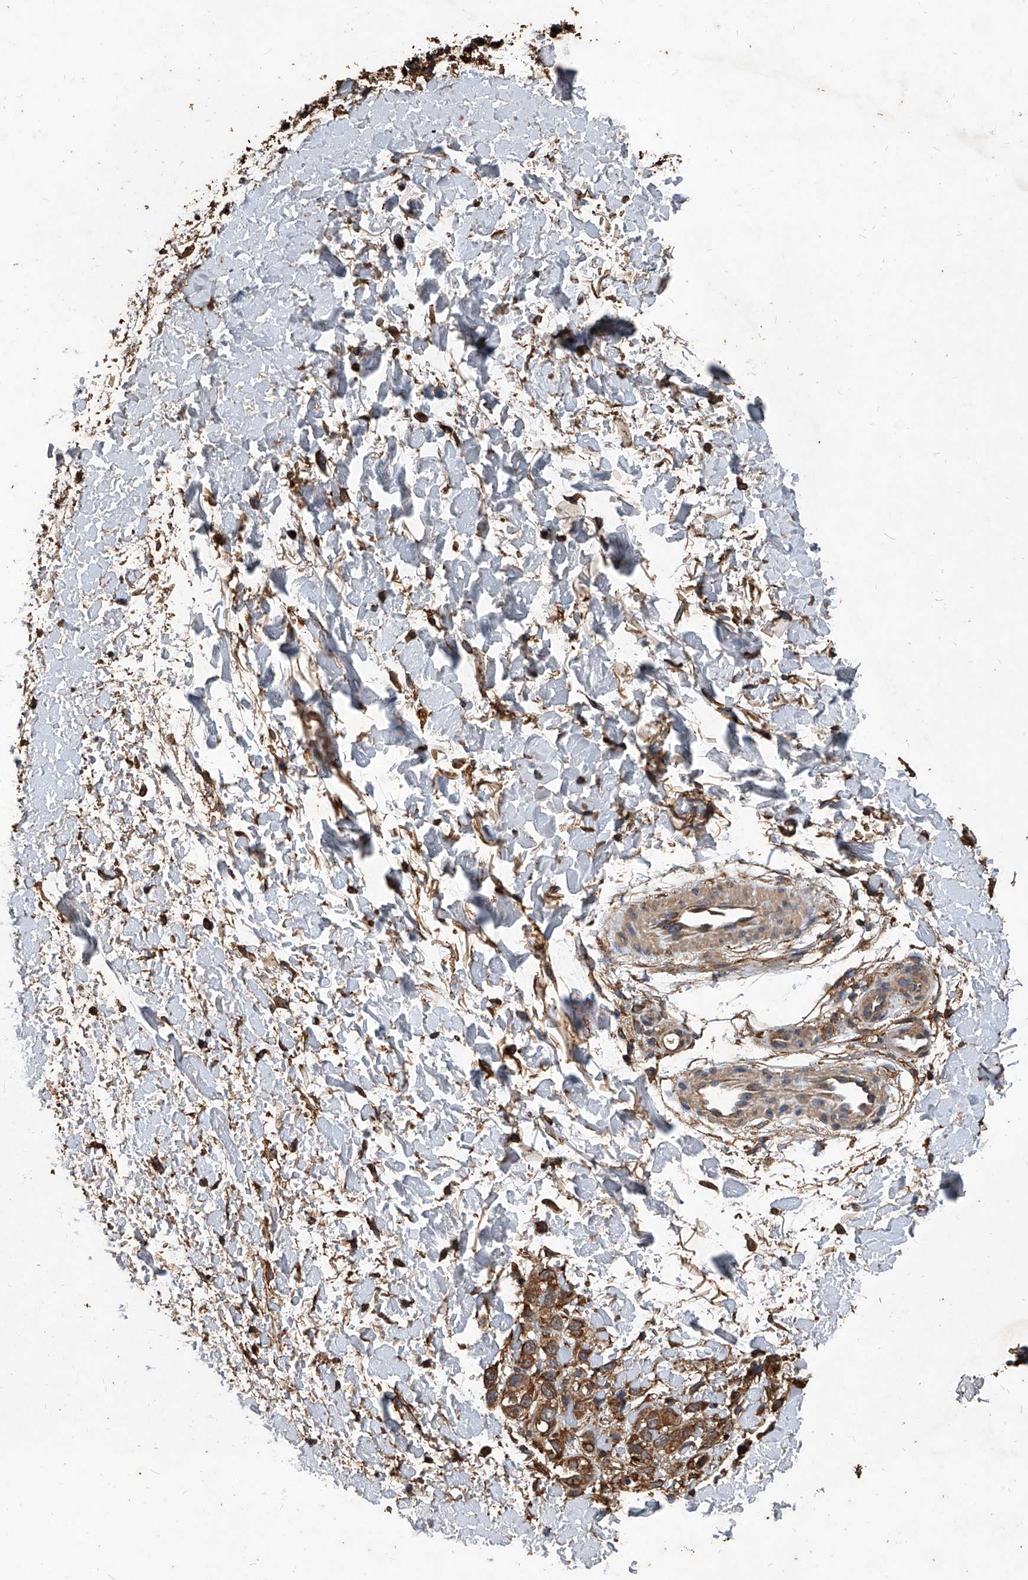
{"staining": {"intensity": "moderate", "quantity": ">75%", "location": "cytoplasmic/membranous"}, "tissue": "melanoma", "cell_type": "Tumor cells", "image_type": "cancer", "snomed": [{"axis": "morphology", "description": "Malignant melanoma, Metastatic site"}, {"axis": "topography", "description": "Skin"}], "caption": "Immunohistochemistry (IHC) staining of melanoma, which exhibits medium levels of moderate cytoplasmic/membranous expression in approximately >75% of tumor cells indicating moderate cytoplasmic/membranous protein expression. The staining was performed using DAB (brown) for protein detection and nuclei were counterstained in hematoxylin (blue).", "gene": "UCP2", "patient": {"sex": "female", "age": 72}}